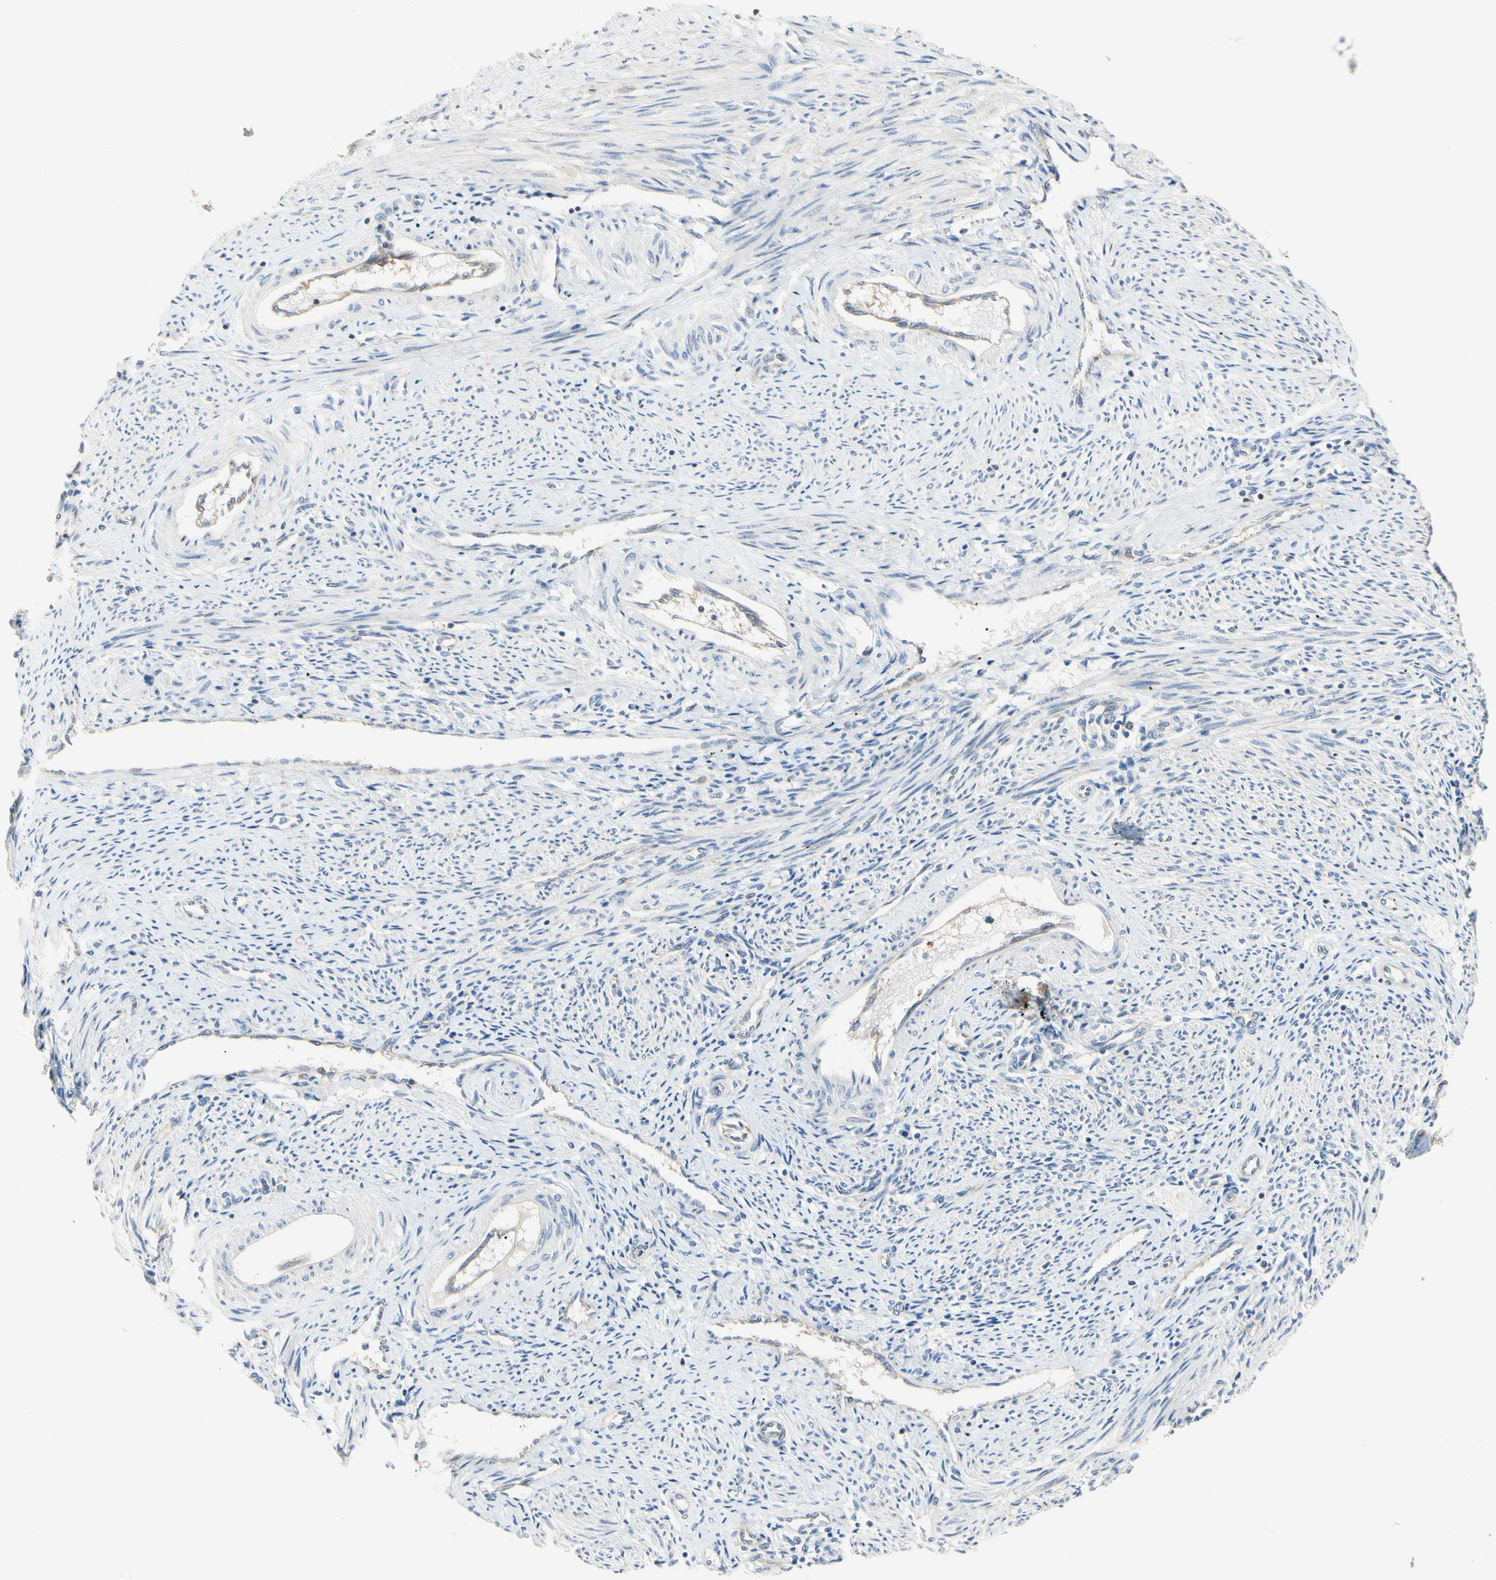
{"staining": {"intensity": "moderate", "quantity": "25%-75%", "location": "cytoplasmic/membranous"}, "tissue": "endometrium", "cell_type": "Cells in endometrial stroma", "image_type": "normal", "snomed": [{"axis": "morphology", "description": "Normal tissue, NOS"}, {"axis": "topography", "description": "Endometrium"}], "caption": "This photomicrograph displays immunohistochemistry staining of normal endometrium, with medium moderate cytoplasmic/membranous expression in about 25%-75% of cells in endometrial stroma.", "gene": "NFKB2", "patient": {"sex": "female", "age": 42}}